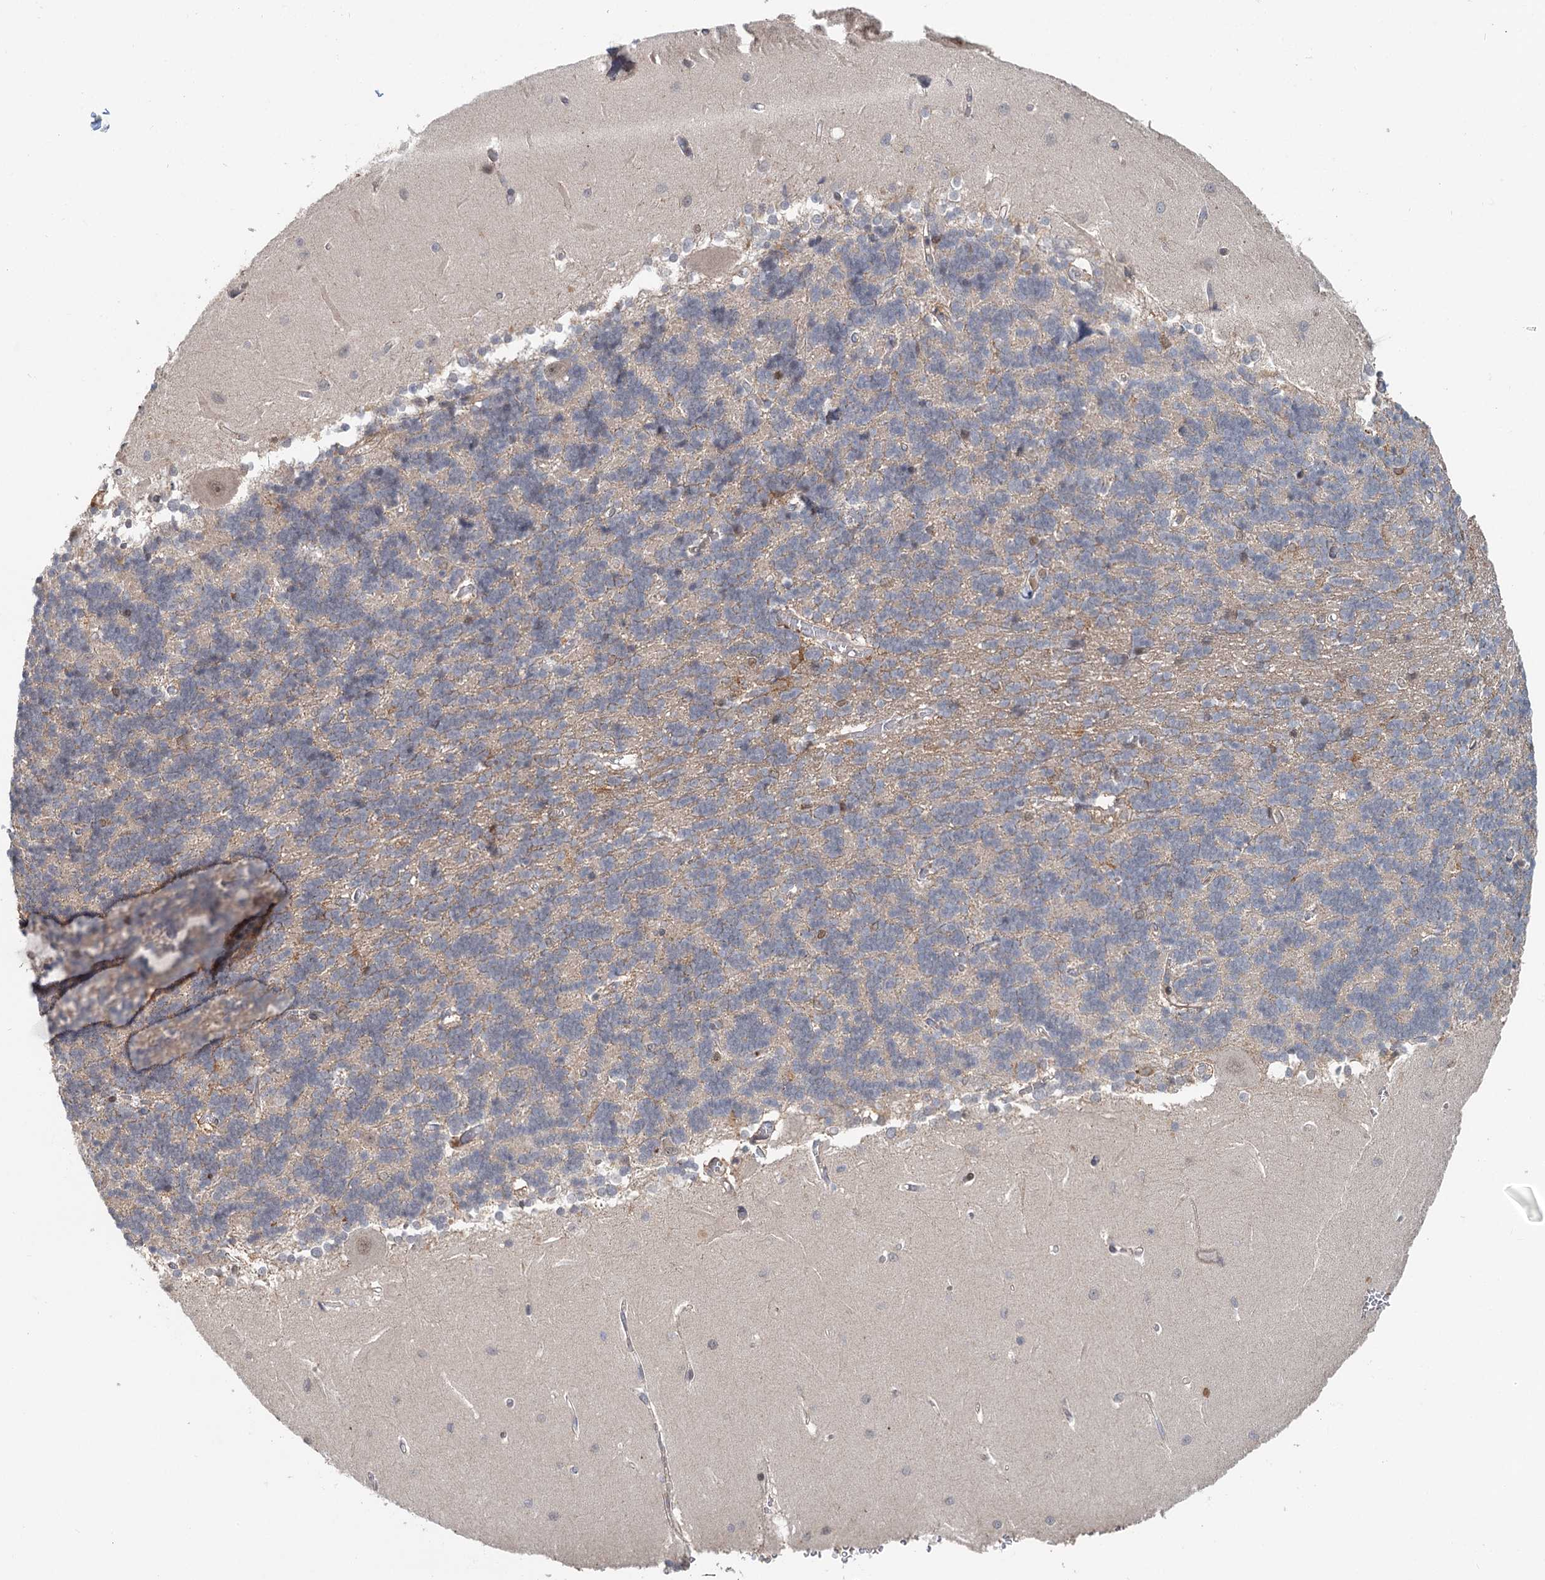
{"staining": {"intensity": "negative", "quantity": "none", "location": "none"}, "tissue": "cerebellum", "cell_type": "Cells in granular layer", "image_type": "normal", "snomed": [{"axis": "morphology", "description": "Normal tissue, NOS"}, {"axis": "topography", "description": "Cerebellum"}], "caption": "DAB (3,3'-diaminobenzidine) immunohistochemical staining of normal human cerebellum shows no significant expression in cells in granular layer.", "gene": "RNF111", "patient": {"sex": "male", "age": 37}}